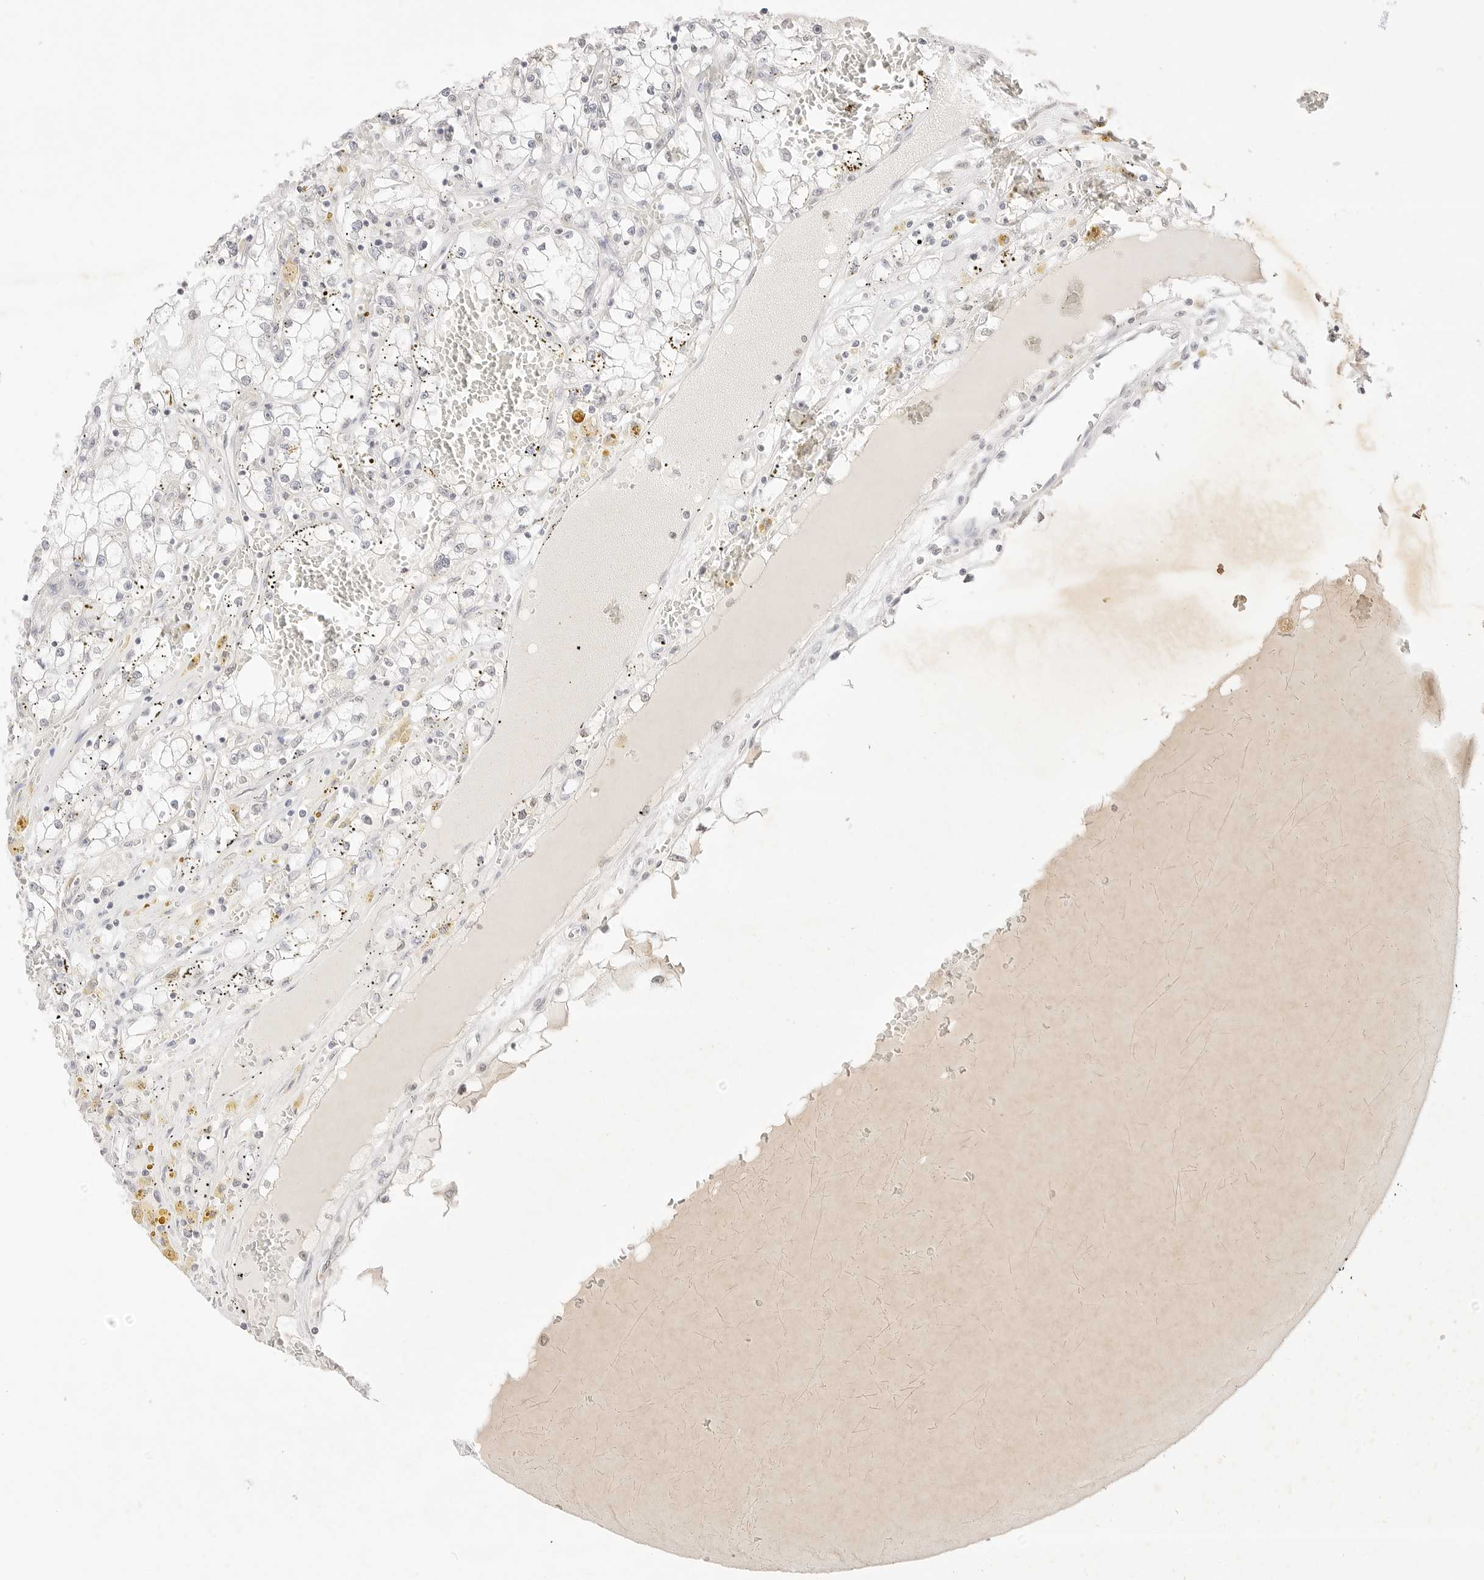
{"staining": {"intensity": "negative", "quantity": "none", "location": "none"}, "tissue": "renal cancer", "cell_type": "Tumor cells", "image_type": "cancer", "snomed": [{"axis": "morphology", "description": "Adenocarcinoma, NOS"}, {"axis": "topography", "description": "Kidney"}], "caption": "Tumor cells show no significant positivity in renal cancer.", "gene": "GNAS", "patient": {"sex": "male", "age": 56}}